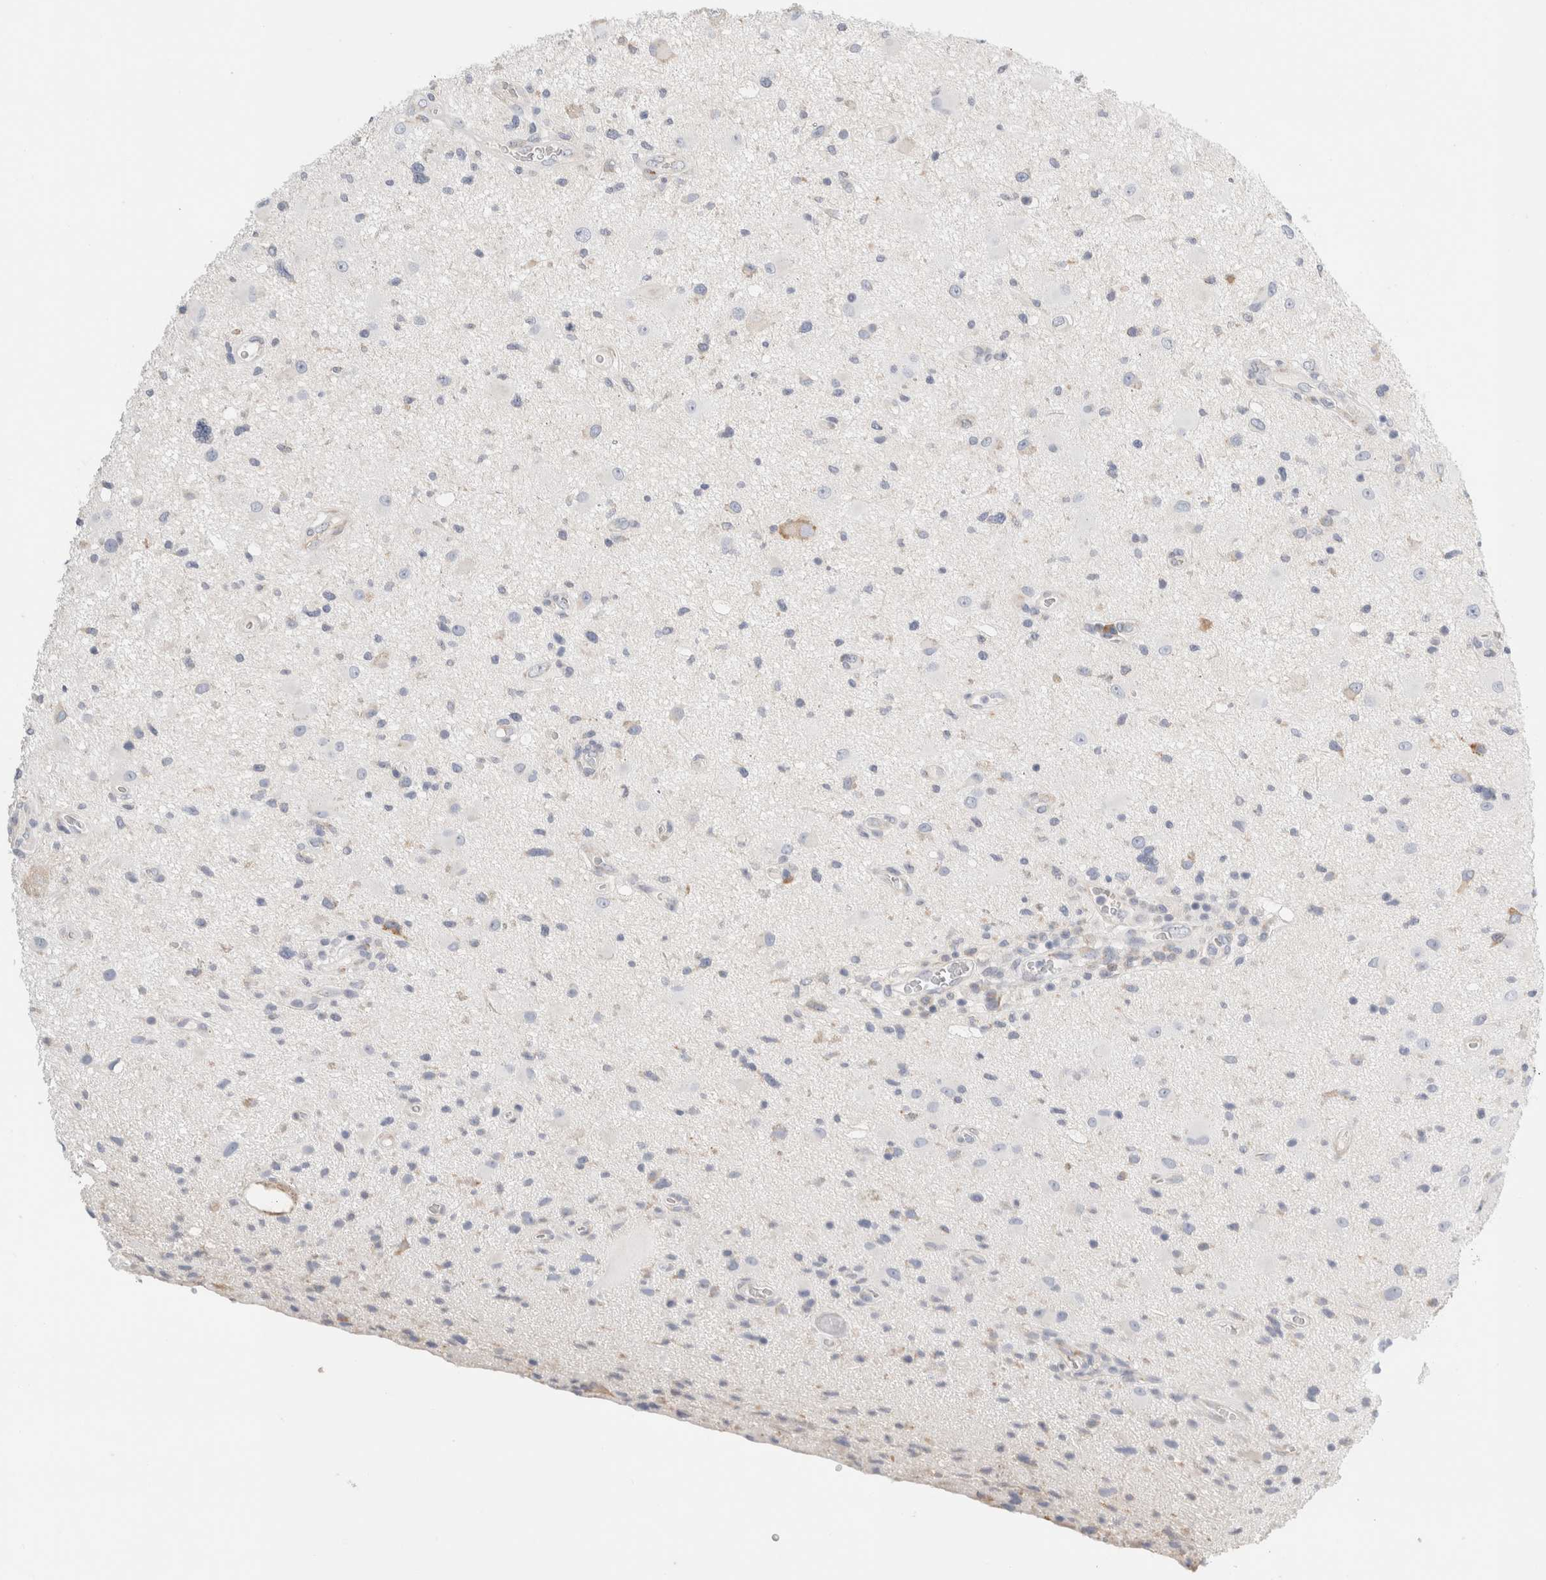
{"staining": {"intensity": "negative", "quantity": "none", "location": "none"}, "tissue": "glioma", "cell_type": "Tumor cells", "image_type": "cancer", "snomed": [{"axis": "morphology", "description": "Glioma, malignant, High grade"}, {"axis": "topography", "description": "Brain"}], "caption": "High magnification brightfield microscopy of glioma stained with DAB (3,3'-diaminobenzidine) (brown) and counterstained with hematoxylin (blue): tumor cells show no significant positivity.", "gene": "CSK", "patient": {"sex": "male", "age": 33}}